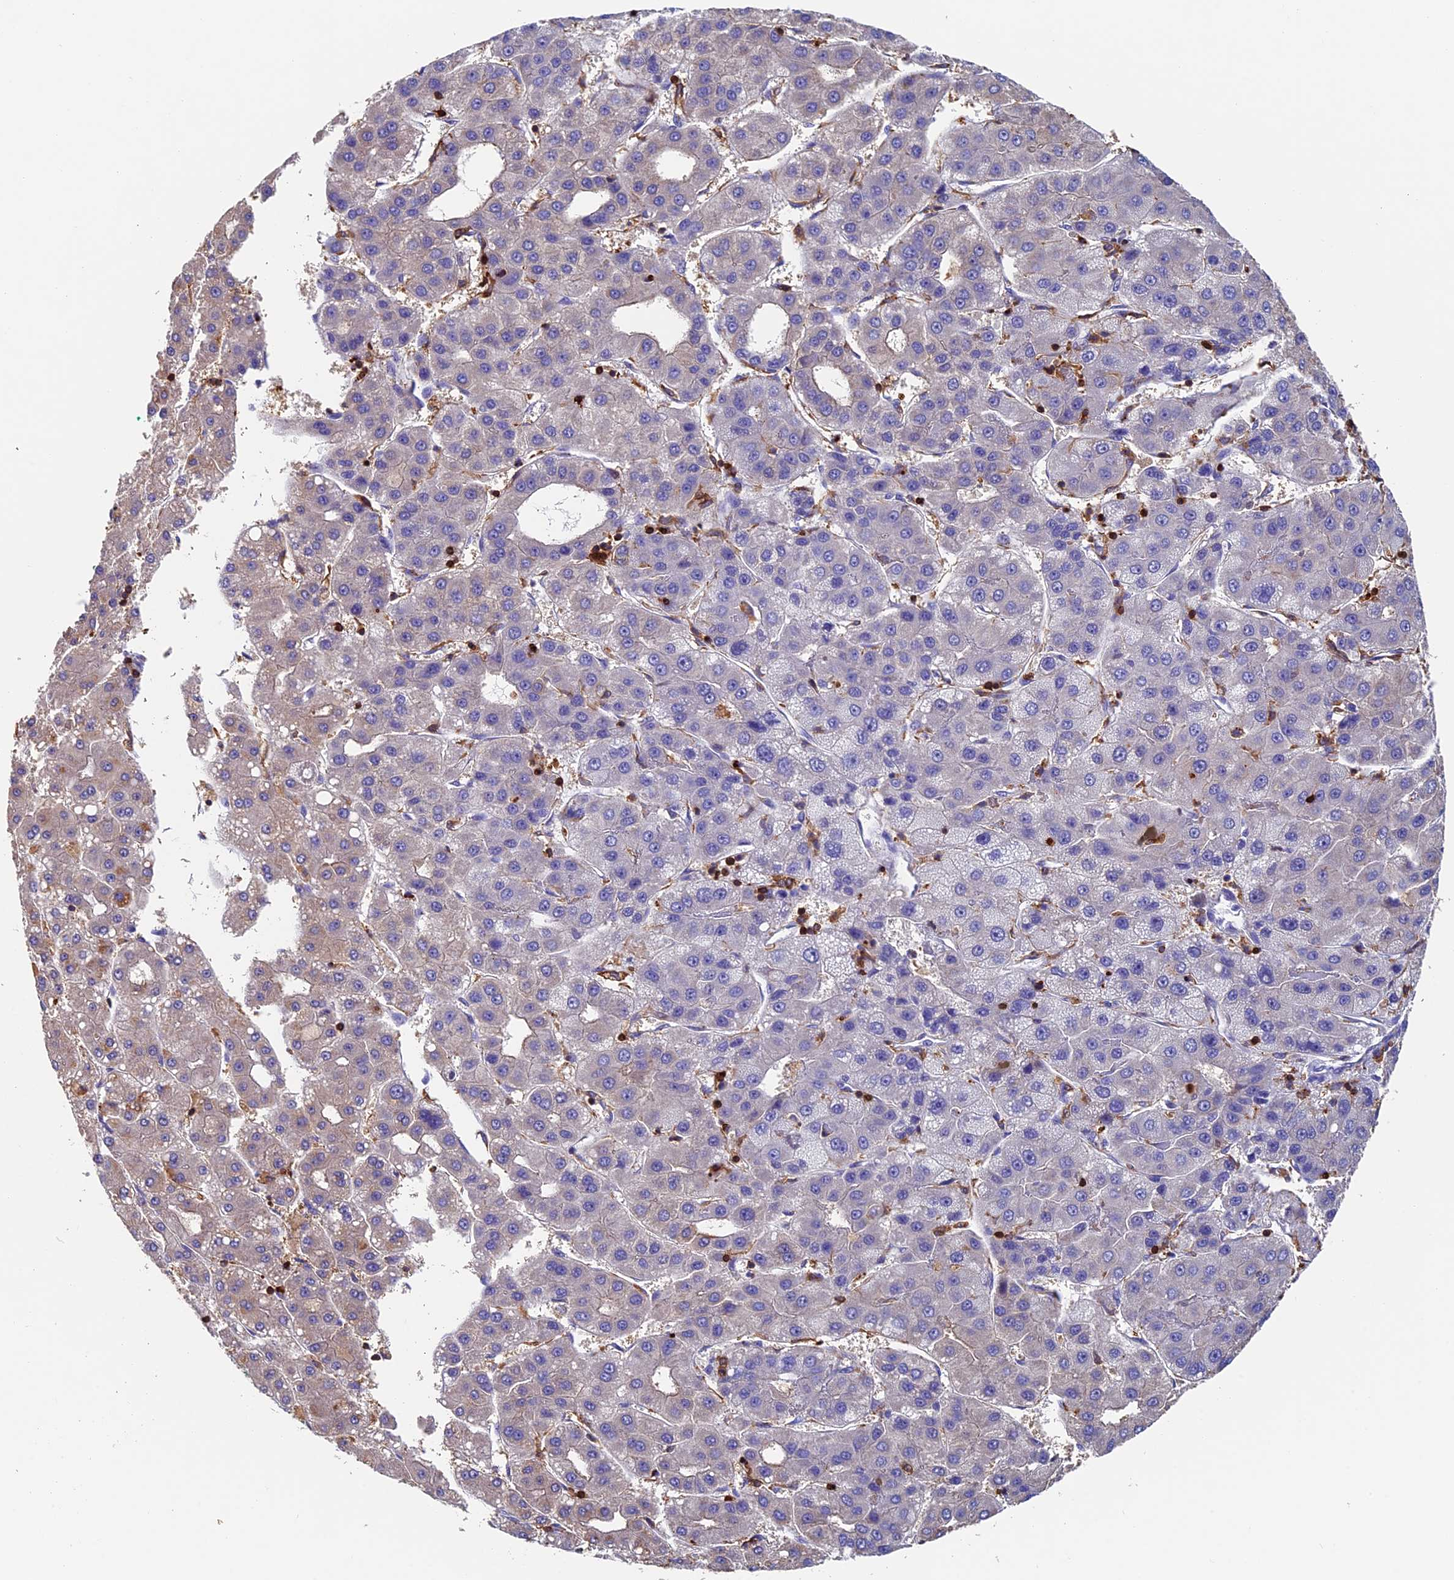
{"staining": {"intensity": "weak", "quantity": "<25%", "location": "cytoplasmic/membranous"}, "tissue": "liver cancer", "cell_type": "Tumor cells", "image_type": "cancer", "snomed": [{"axis": "morphology", "description": "Carcinoma, Hepatocellular, NOS"}, {"axis": "topography", "description": "Liver"}], "caption": "The immunohistochemistry photomicrograph has no significant expression in tumor cells of liver hepatocellular carcinoma tissue.", "gene": "ADAT1", "patient": {"sex": "male", "age": 65}}